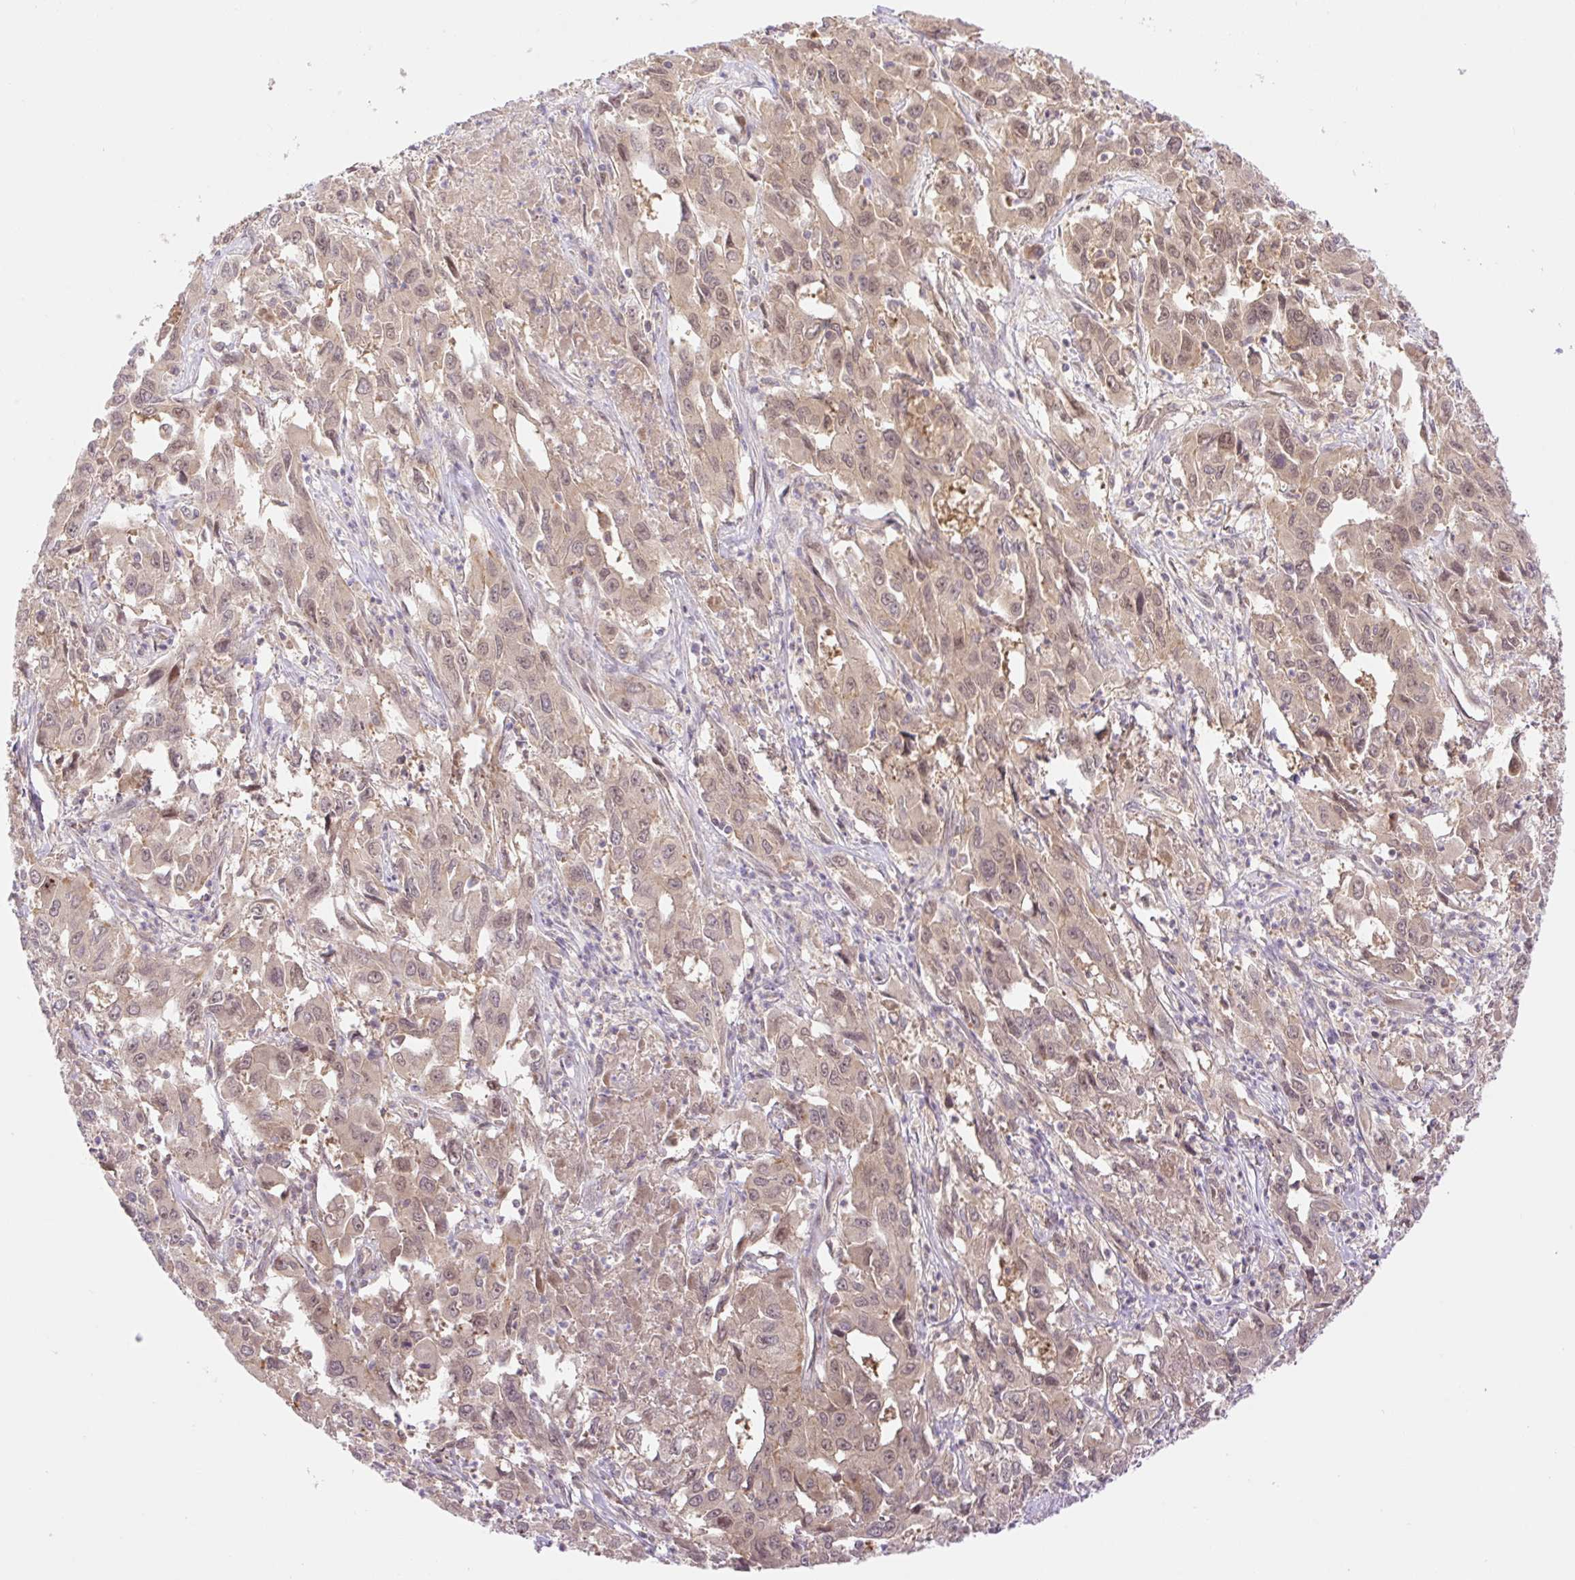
{"staining": {"intensity": "weak", "quantity": ">75%", "location": "cytoplasmic/membranous,nuclear"}, "tissue": "liver cancer", "cell_type": "Tumor cells", "image_type": "cancer", "snomed": [{"axis": "morphology", "description": "Carcinoma, Hepatocellular, NOS"}, {"axis": "topography", "description": "Liver"}], "caption": "Immunohistochemical staining of human liver hepatocellular carcinoma shows low levels of weak cytoplasmic/membranous and nuclear expression in approximately >75% of tumor cells.", "gene": "VPS25", "patient": {"sex": "male", "age": 63}}